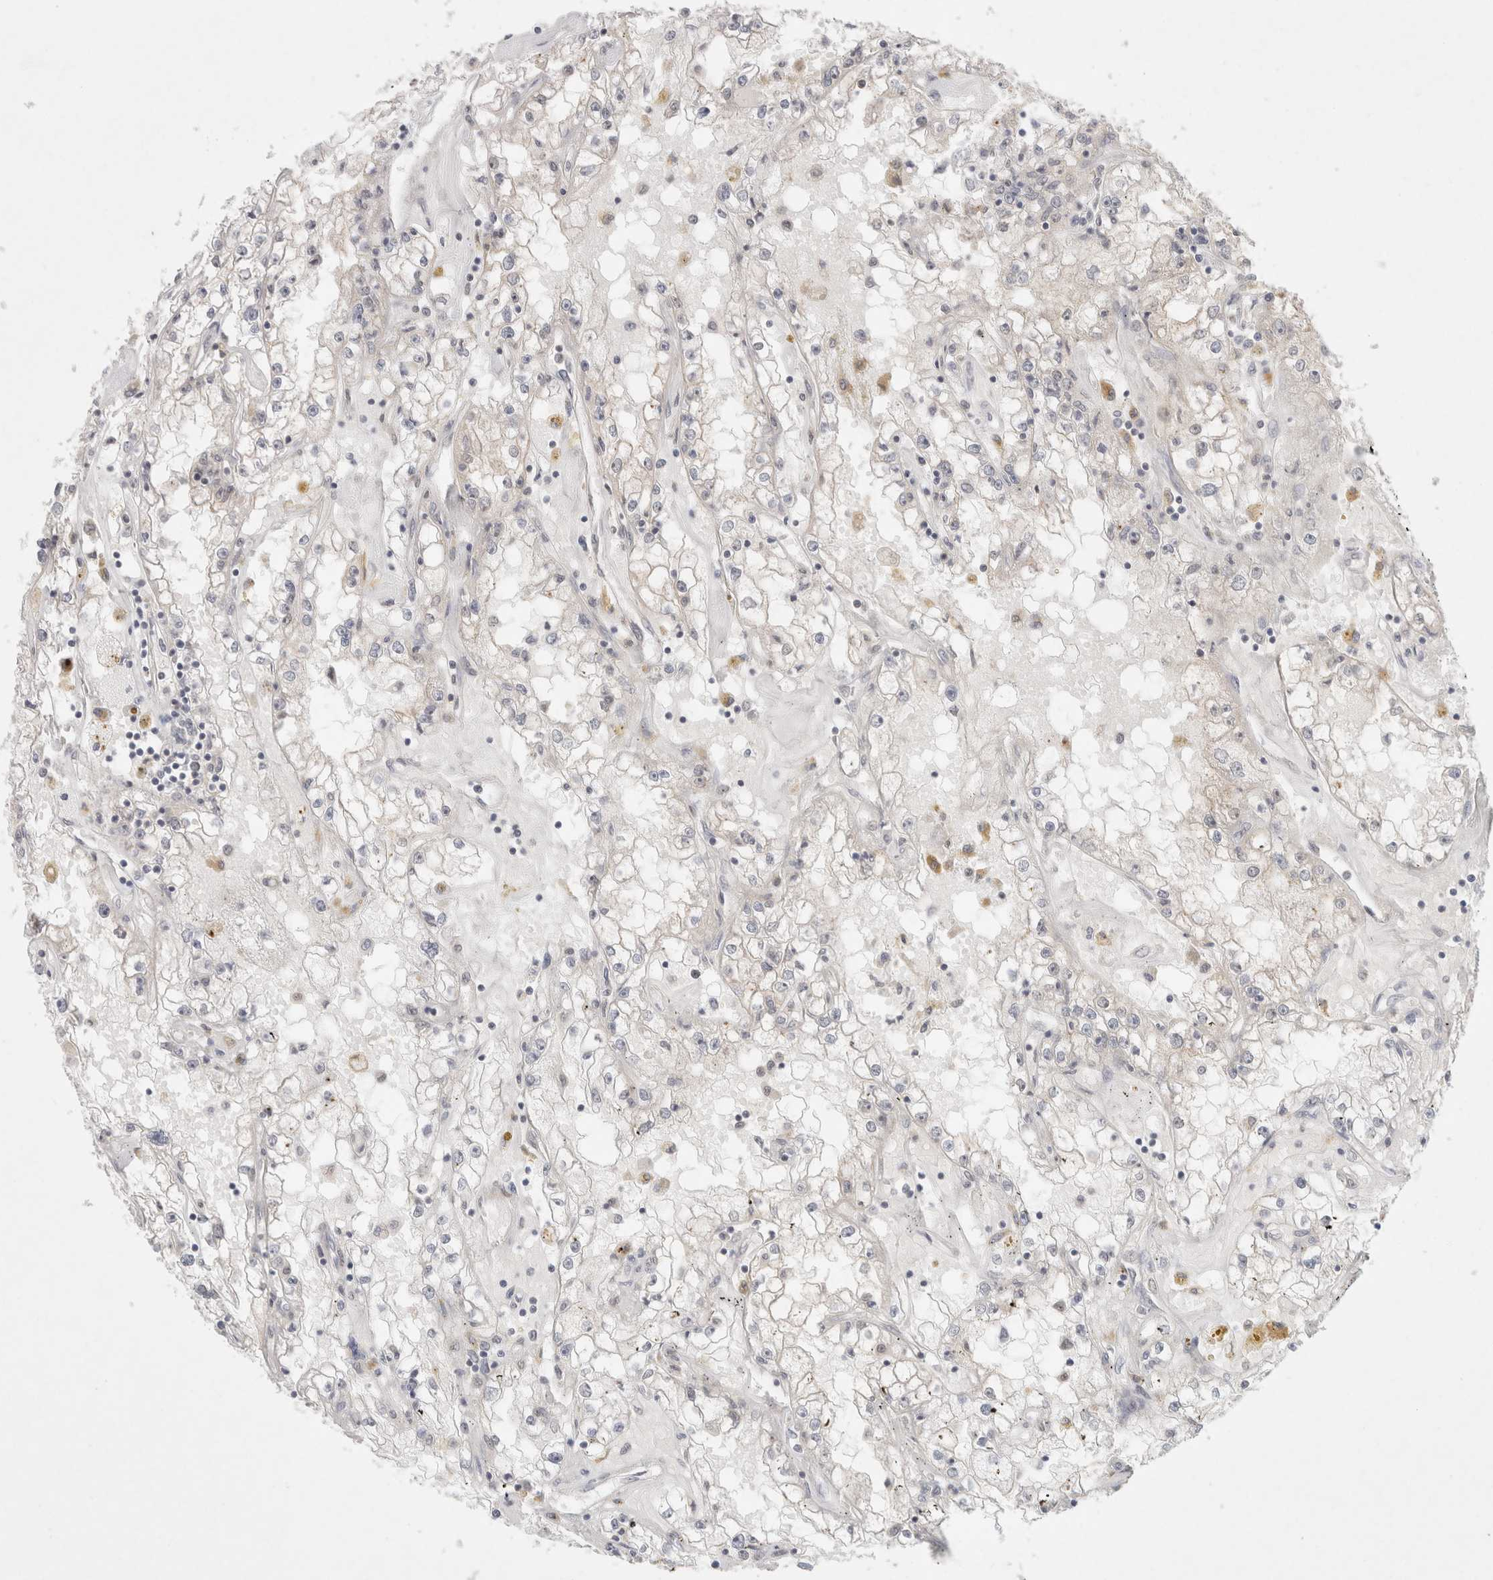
{"staining": {"intensity": "negative", "quantity": "none", "location": "none"}, "tissue": "renal cancer", "cell_type": "Tumor cells", "image_type": "cancer", "snomed": [{"axis": "morphology", "description": "Adenocarcinoma, NOS"}, {"axis": "topography", "description": "Kidney"}], "caption": "High power microscopy photomicrograph of an immunohistochemistry image of renal cancer, revealing no significant expression in tumor cells. The staining is performed using DAB brown chromogen with nuclei counter-stained in using hematoxylin.", "gene": "FBXO42", "patient": {"sex": "male", "age": 56}}